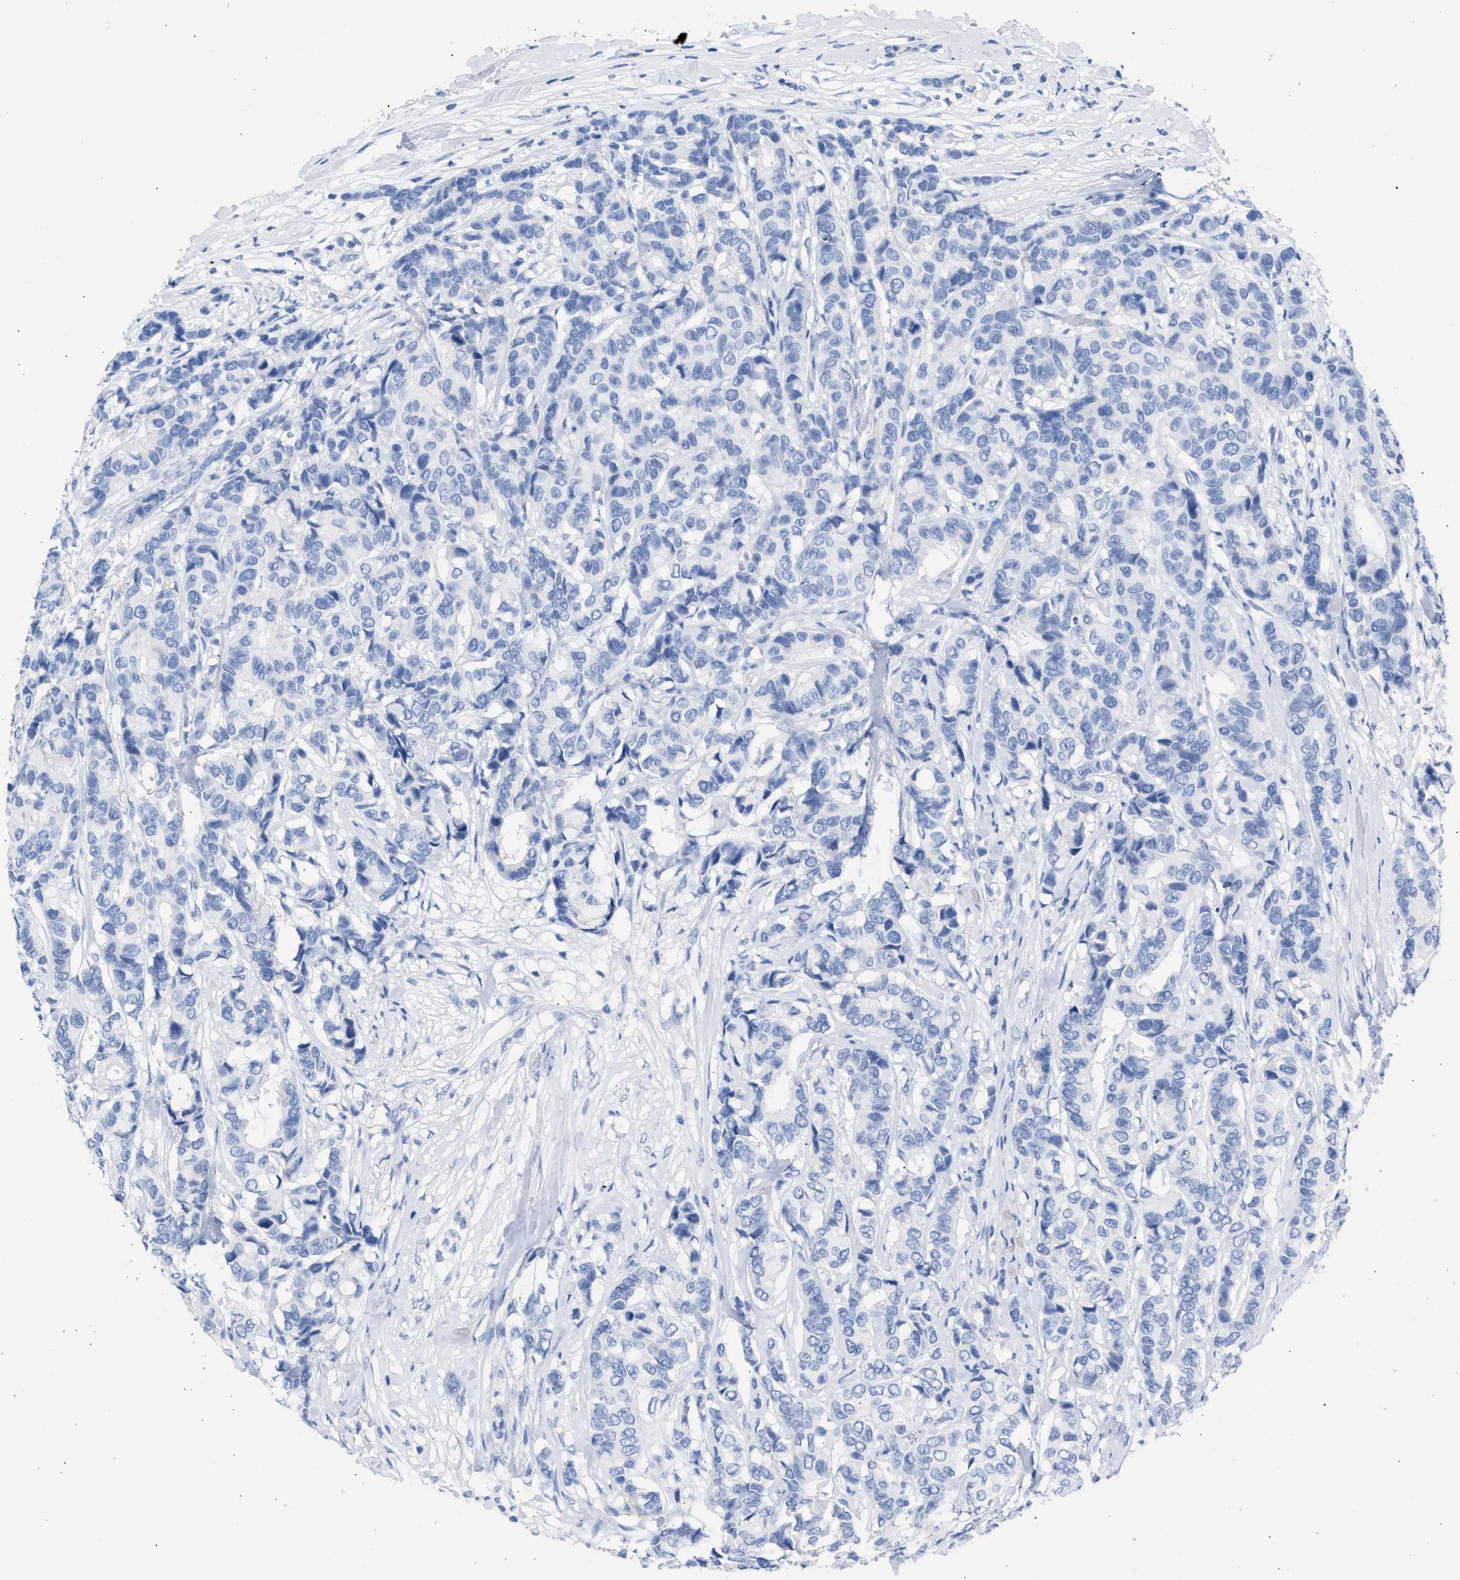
{"staining": {"intensity": "negative", "quantity": "none", "location": "none"}, "tissue": "breast cancer", "cell_type": "Tumor cells", "image_type": "cancer", "snomed": [{"axis": "morphology", "description": "Duct carcinoma"}, {"axis": "topography", "description": "Breast"}], "caption": "Immunohistochemistry micrograph of neoplastic tissue: breast cancer (intraductal carcinoma) stained with DAB (3,3'-diaminobenzidine) demonstrates no significant protein positivity in tumor cells.", "gene": "NCAM1", "patient": {"sex": "female", "age": 87}}